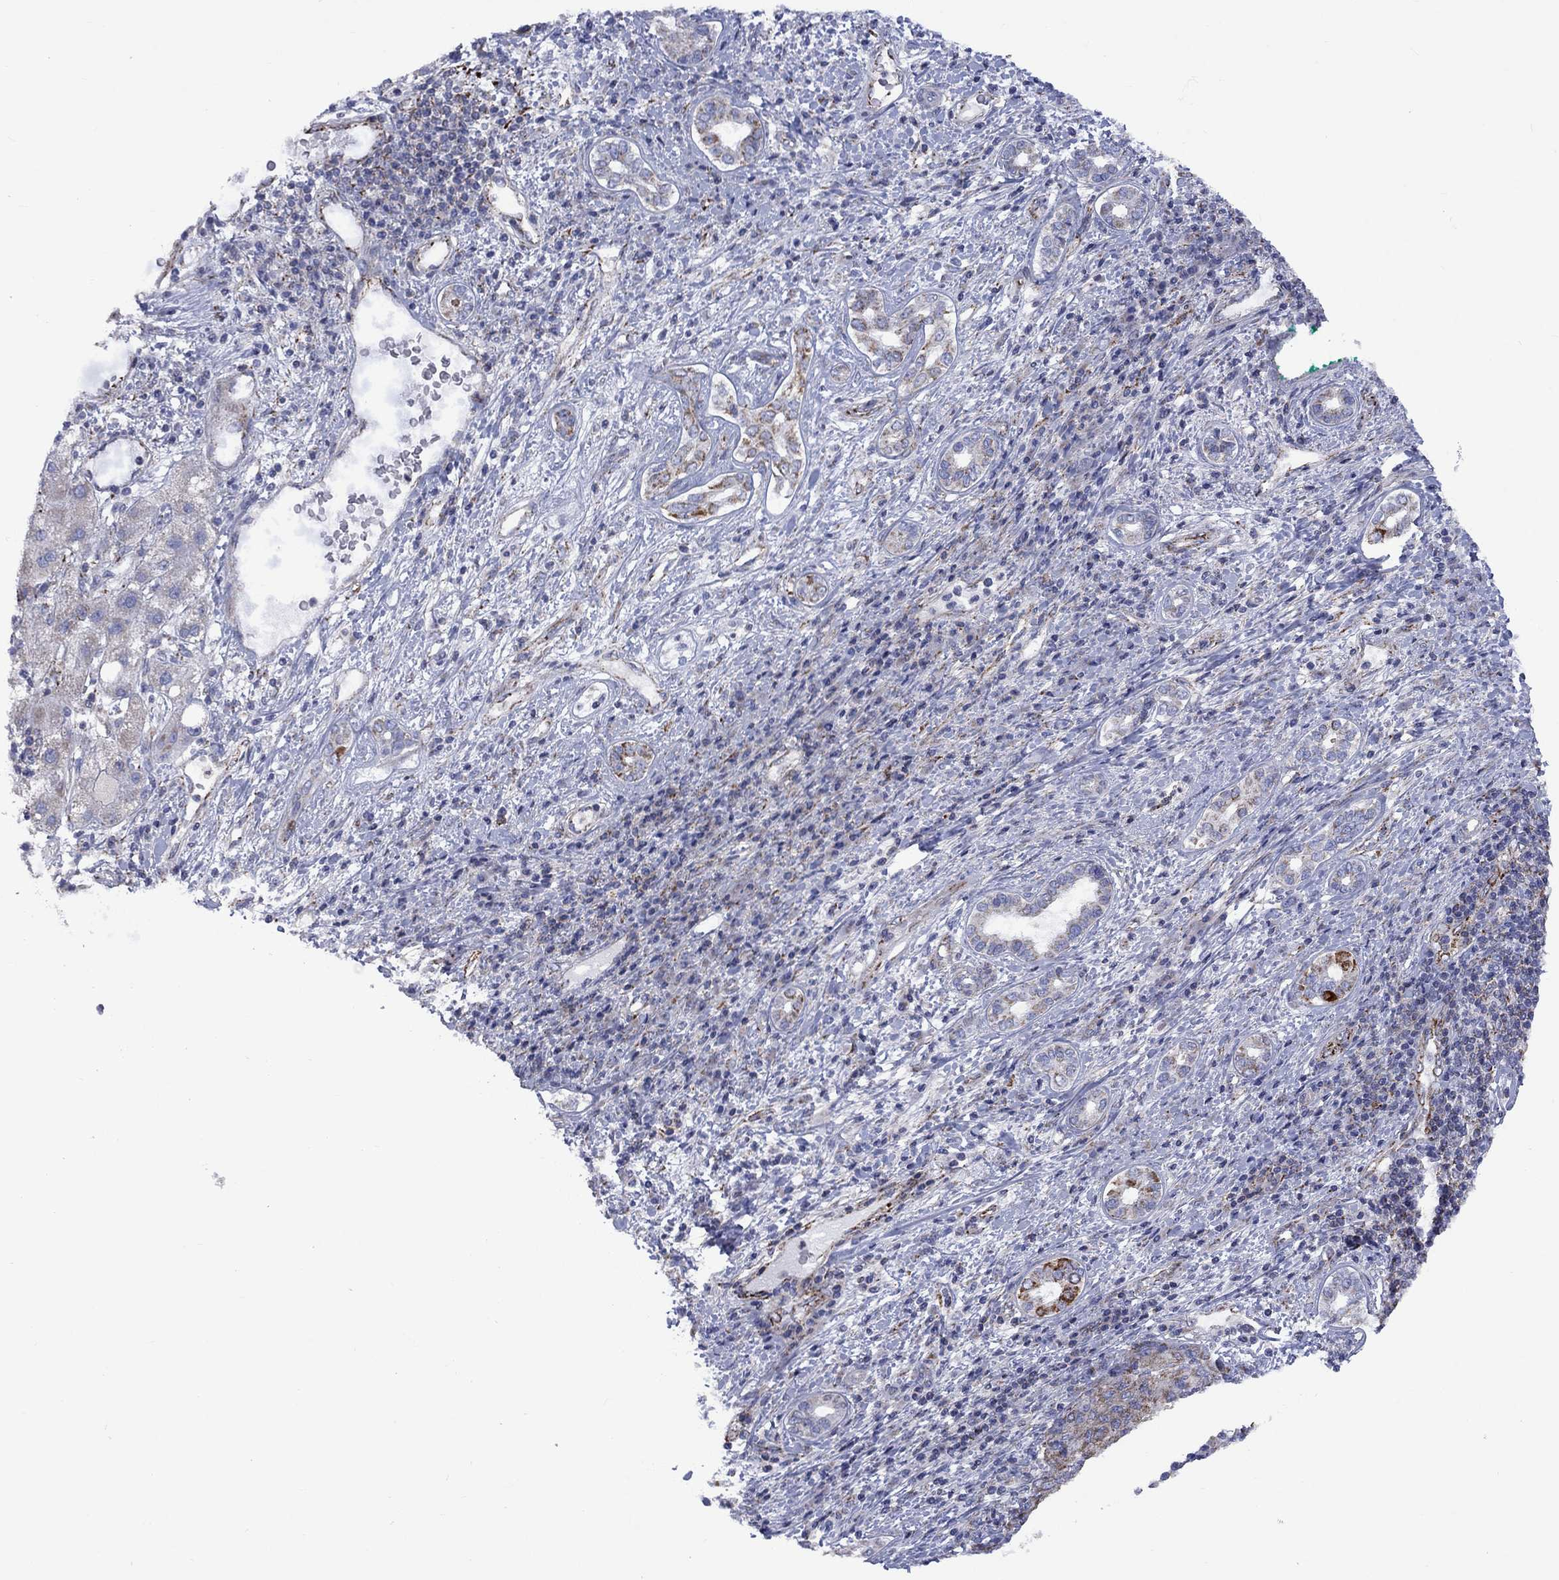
{"staining": {"intensity": "moderate", "quantity": "25%-75%", "location": "cytoplasmic/membranous"}, "tissue": "liver cancer", "cell_type": "Tumor cells", "image_type": "cancer", "snomed": [{"axis": "morphology", "description": "Carcinoma, Hepatocellular, NOS"}, {"axis": "topography", "description": "Liver"}], "caption": "High-magnification brightfield microscopy of liver cancer stained with DAB (3,3'-diaminobenzidine) (brown) and counterstained with hematoxylin (blue). tumor cells exhibit moderate cytoplasmic/membranous expression is identified in about25%-75% of cells.", "gene": "CISD1", "patient": {"sex": "male", "age": 65}}